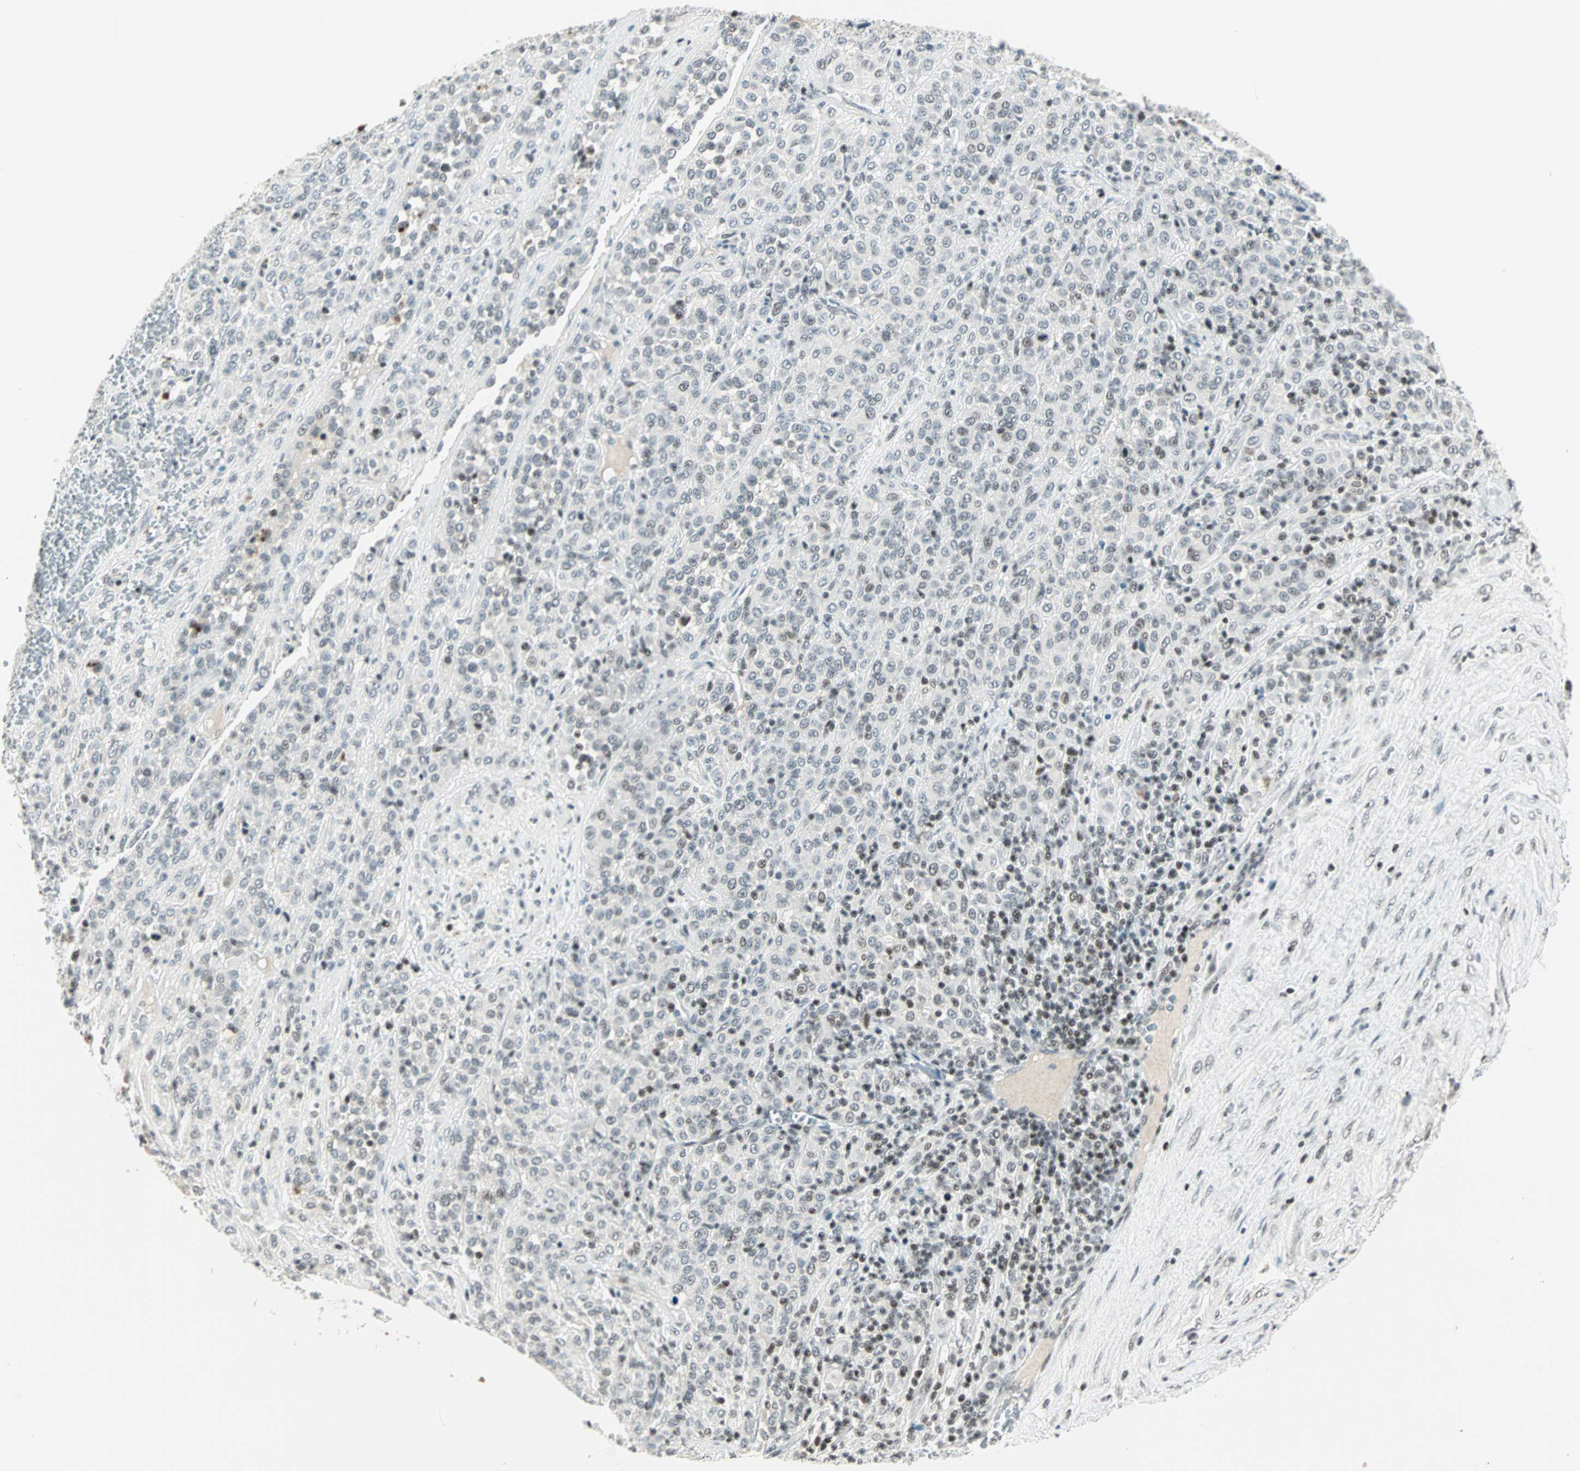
{"staining": {"intensity": "weak", "quantity": "<25%", "location": "nuclear"}, "tissue": "melanoma", "cell_type": "Tumor cells", "image_type": "cancer", "snomed": [{"axis": "morphology", "description": "Malignant melanoma, Metastatic site"}, {"axis": "topography", "description": "Pancreas"}], "caption": "Tumor cells show no significant positivity in melanoma.", "gene": "SIN3A", "patient": {"sex": "female", "age": 30}}